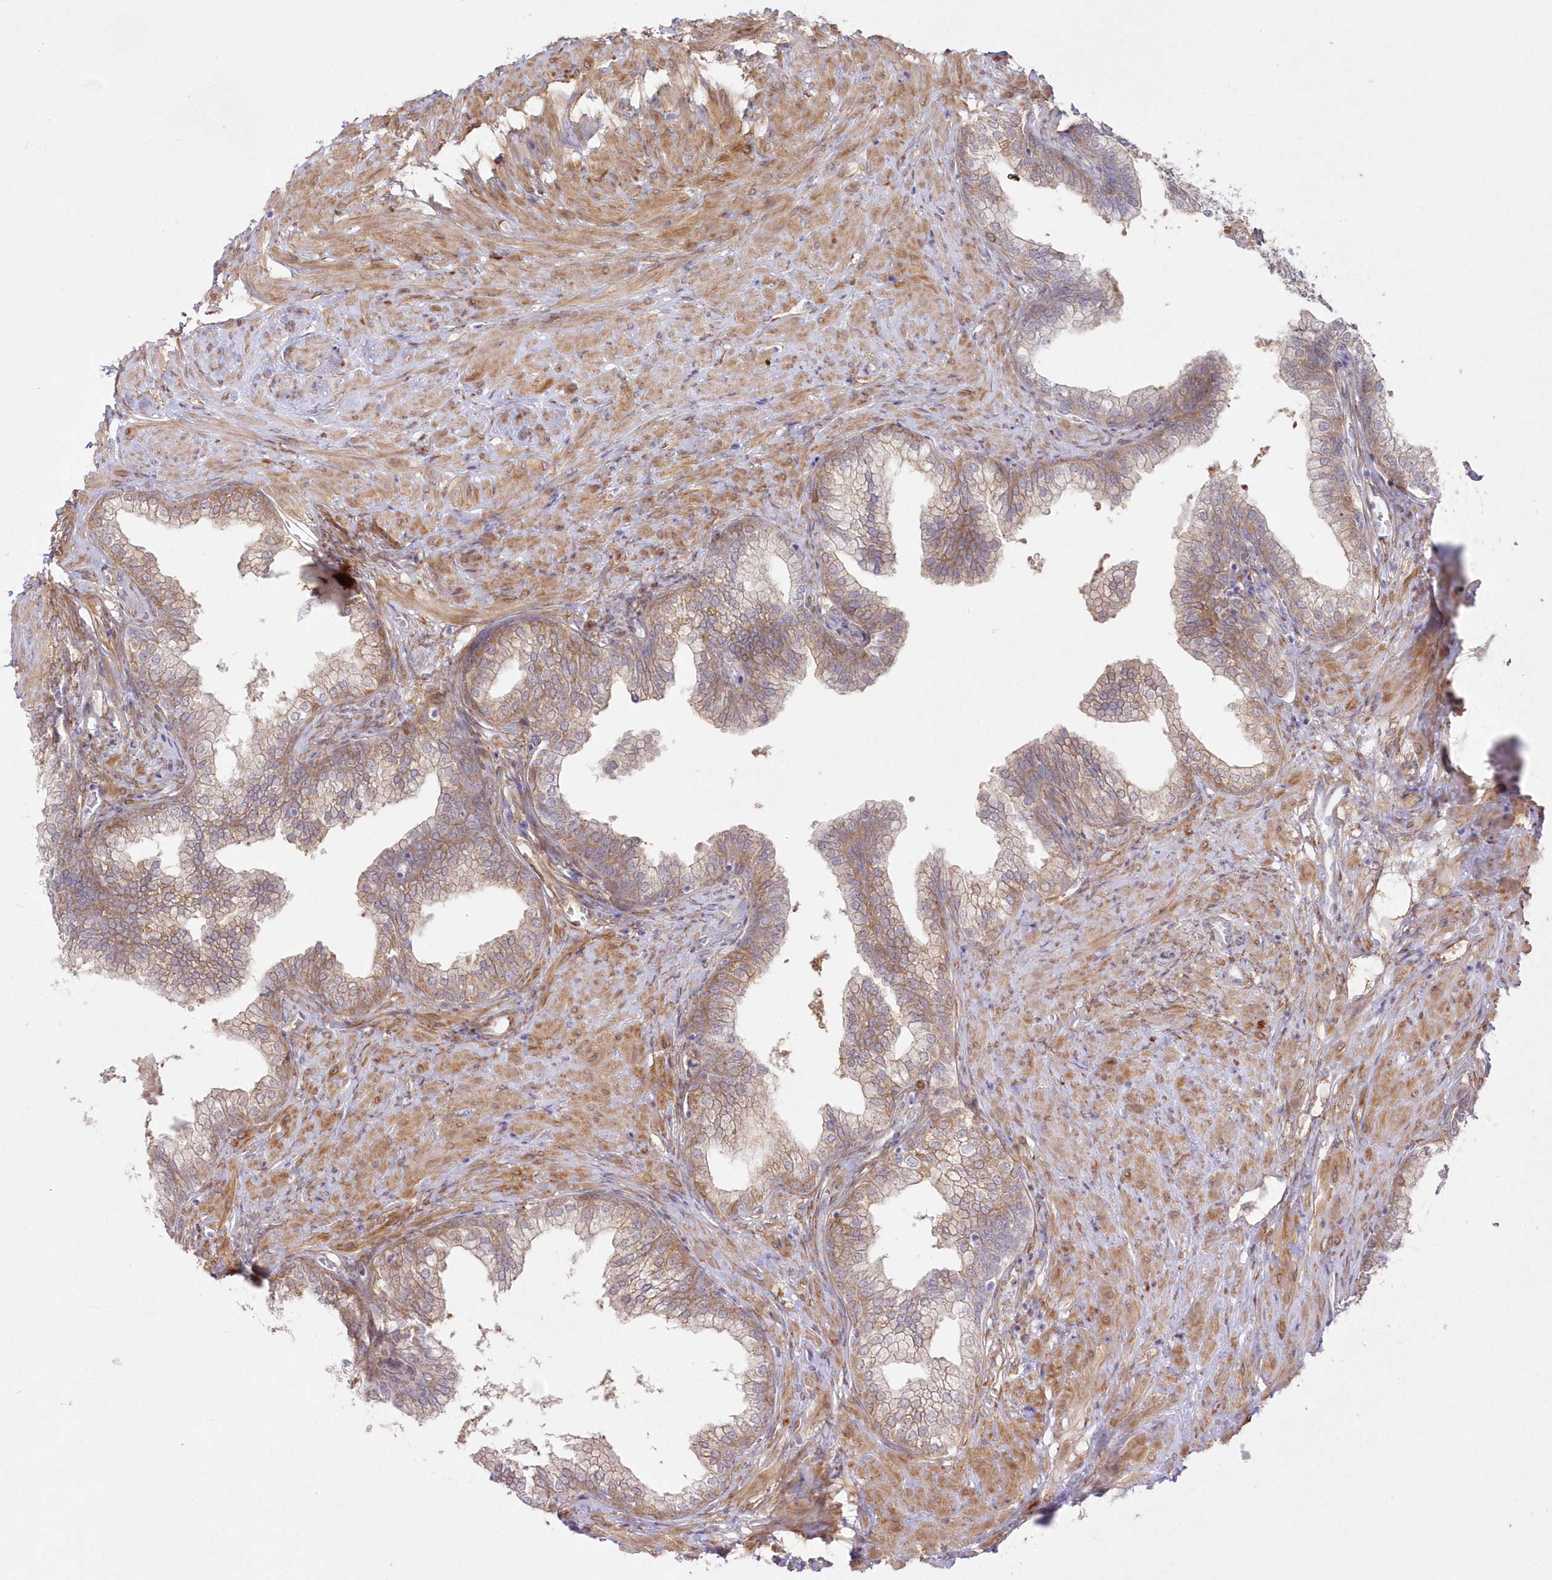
{"staining": {"intensity": "moderate", "quantity": ">75%", "location": "cytoplasmic/membranous"}, "tissue": "prostate", "cell_type": "Glandular cells", "image_type": "normal", "snomed": [{"axis": "morphology", "description": "Normal tissue, NOS"}, {"axis": "morphology", "description": "Urothelial carcinoma, Low grade"}, {"axis": "topography", "description": "Urinary bladder"}, {"axis": "topography", "description": "Prostate"}], "caption": "Protein analysis of benign prostate shows moderate cytoplasmic/membranous staining in approximately >75% of glandular cells. Ihc stains the protein of interest in brown and the nuclei are stained blue.", "gene": "SH3PXD2B", "patient": {"sex": "male", "age": 60}}